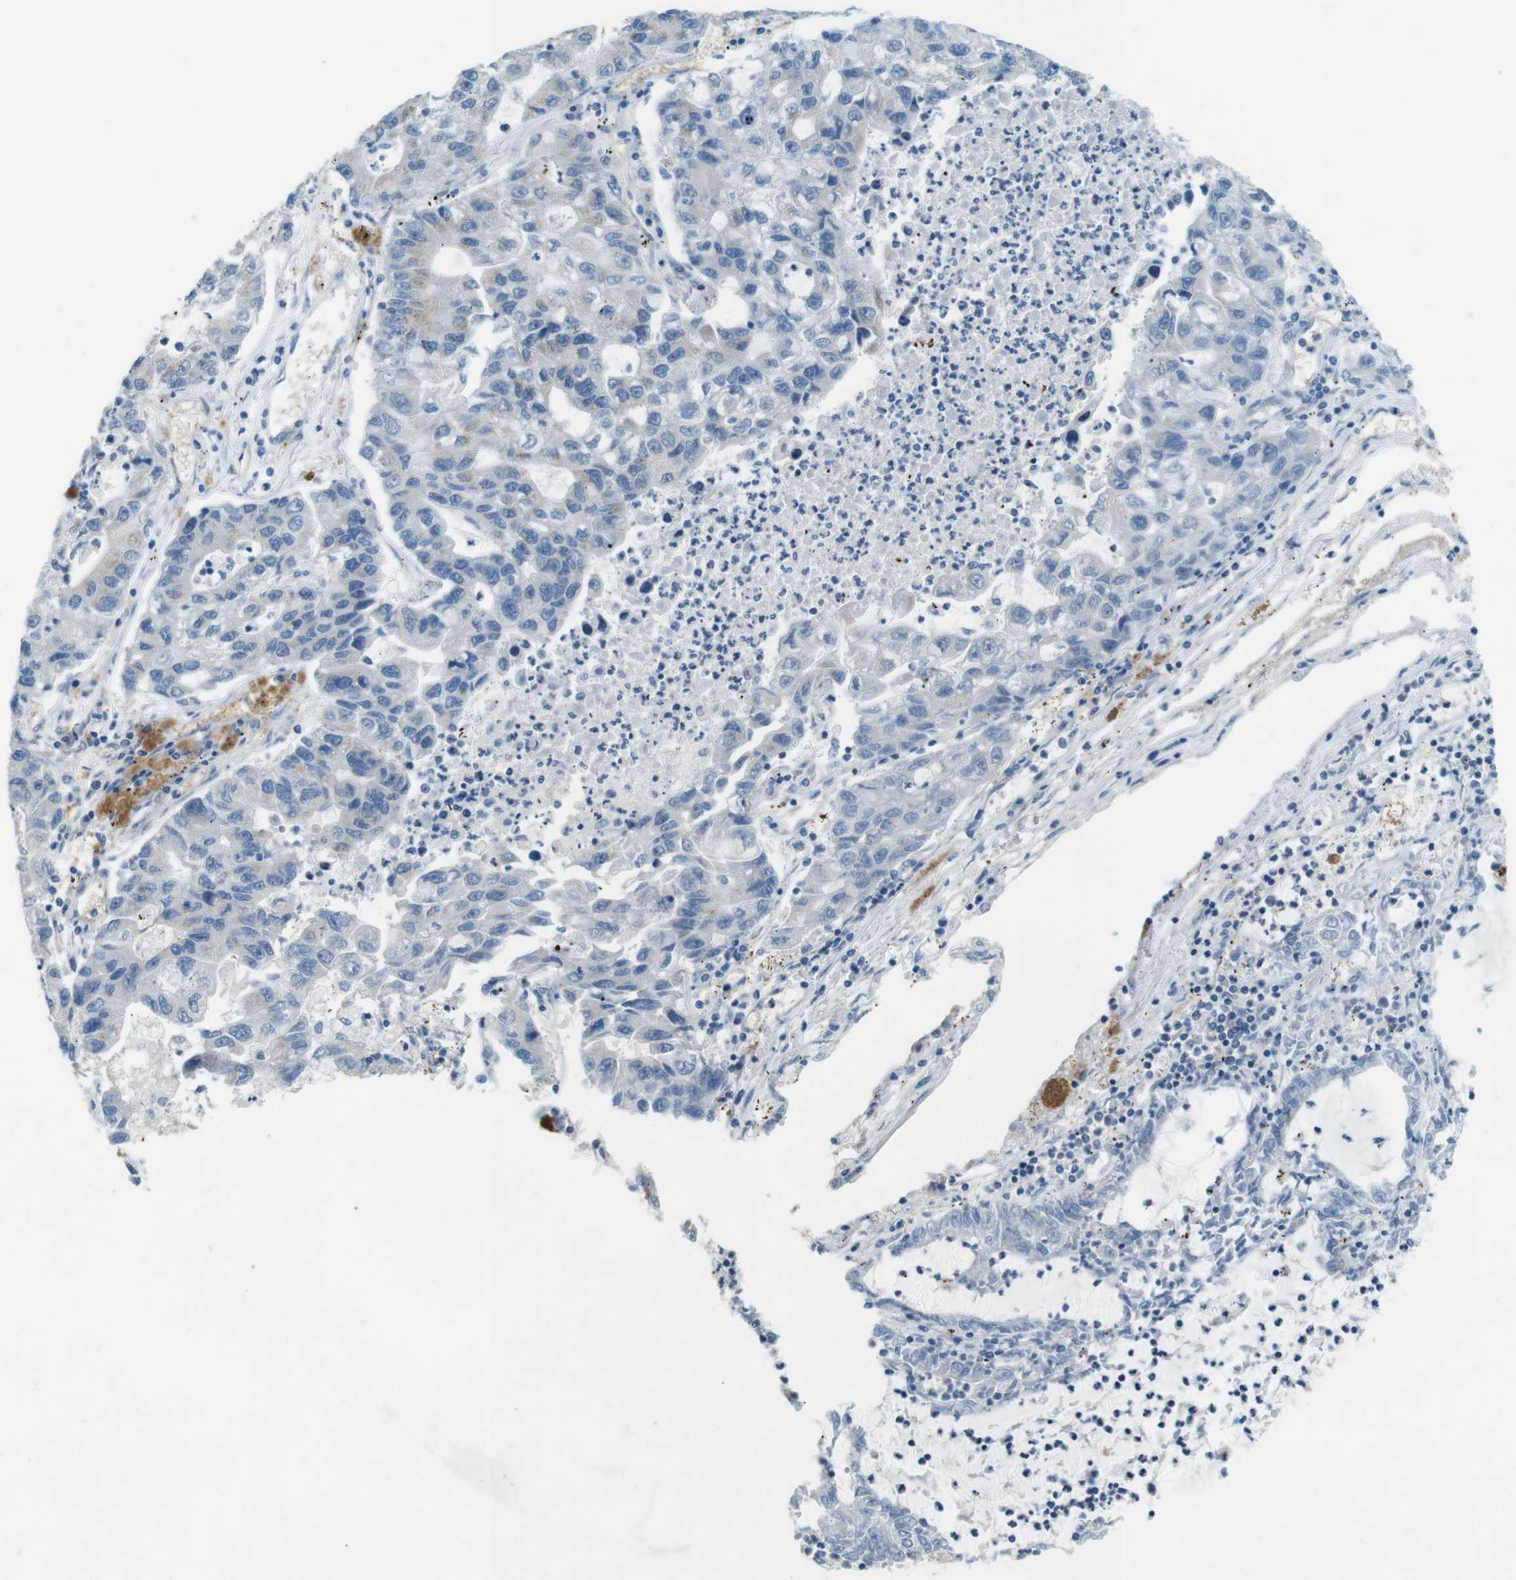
{"staining": {"intensity": "negative", "quantity": "none", "location": "none"}, "tissue": "lung cancer", "cell_type": "Tumor cells", "image_type": "cancer", "snomed": [{"axis": "morphology", "description": "Adenocarcinoma, NOS"}, {"axis": "topography", "description": "Lung"}], "caption": "Immunohistochemical staining of adenocarcinoma (lung) reveals no significant staining in tumor cells.", "gene": "TYW1", "patient": {"sex": "female", "age": 51}}